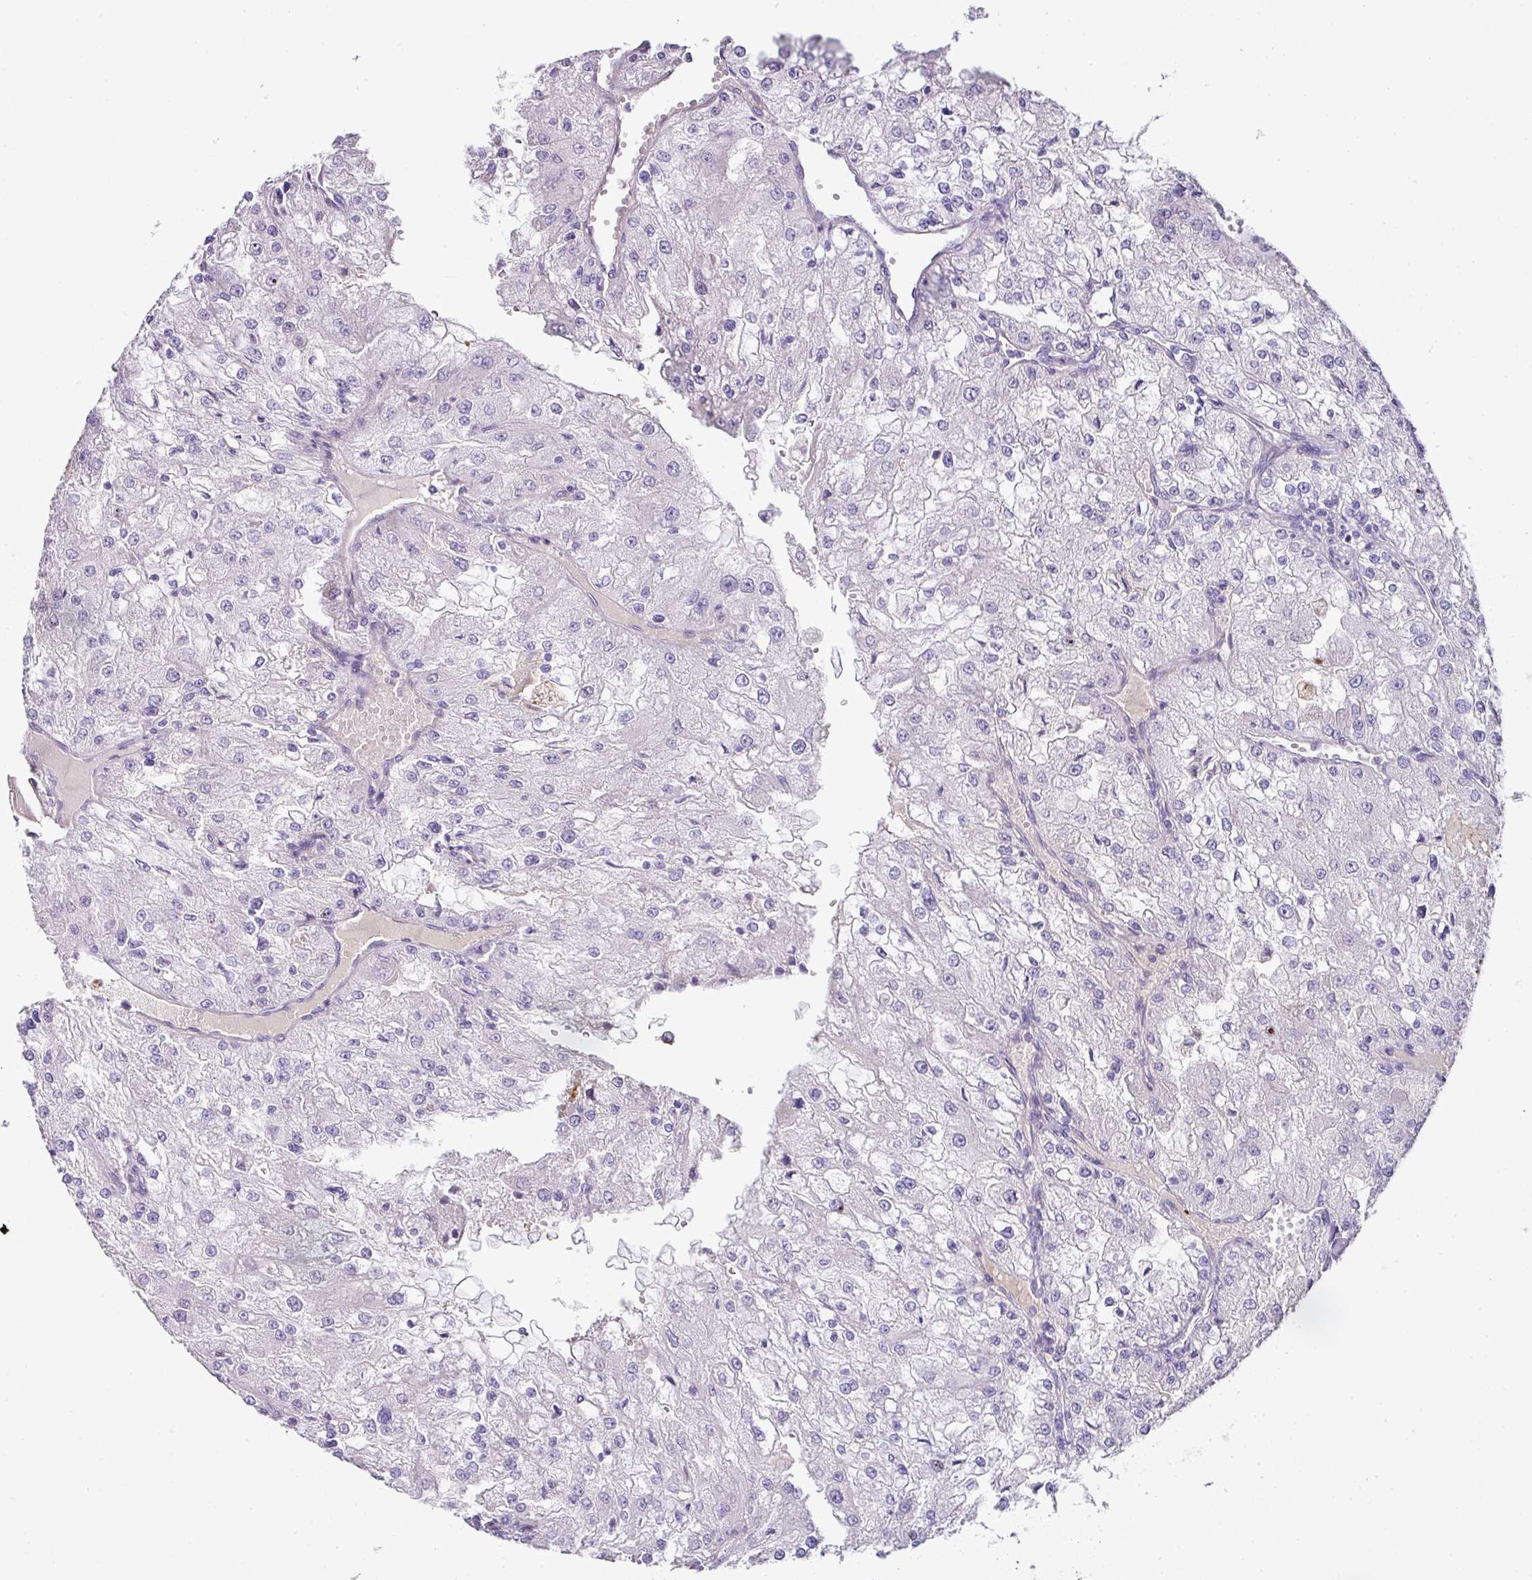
{"staining": {"intensity": "negative", "quantity": "none", "location": "none"}, "tissue": "renal cancer", "cell_type": "Tumor cells", "image_type": "cancer", "snomed": [{"axis": "morphology", "description": "Adenocarcinoma, NOS"}, {"axis": "topography", "description": "Kidney"}], "caption": "Renal cancer (adenocarcinoma) was stained to show a protein in brown. There is no significant expression in tumor cells.", "gene": "FGF17", "patient": {"sex": "female", "age": 74}}